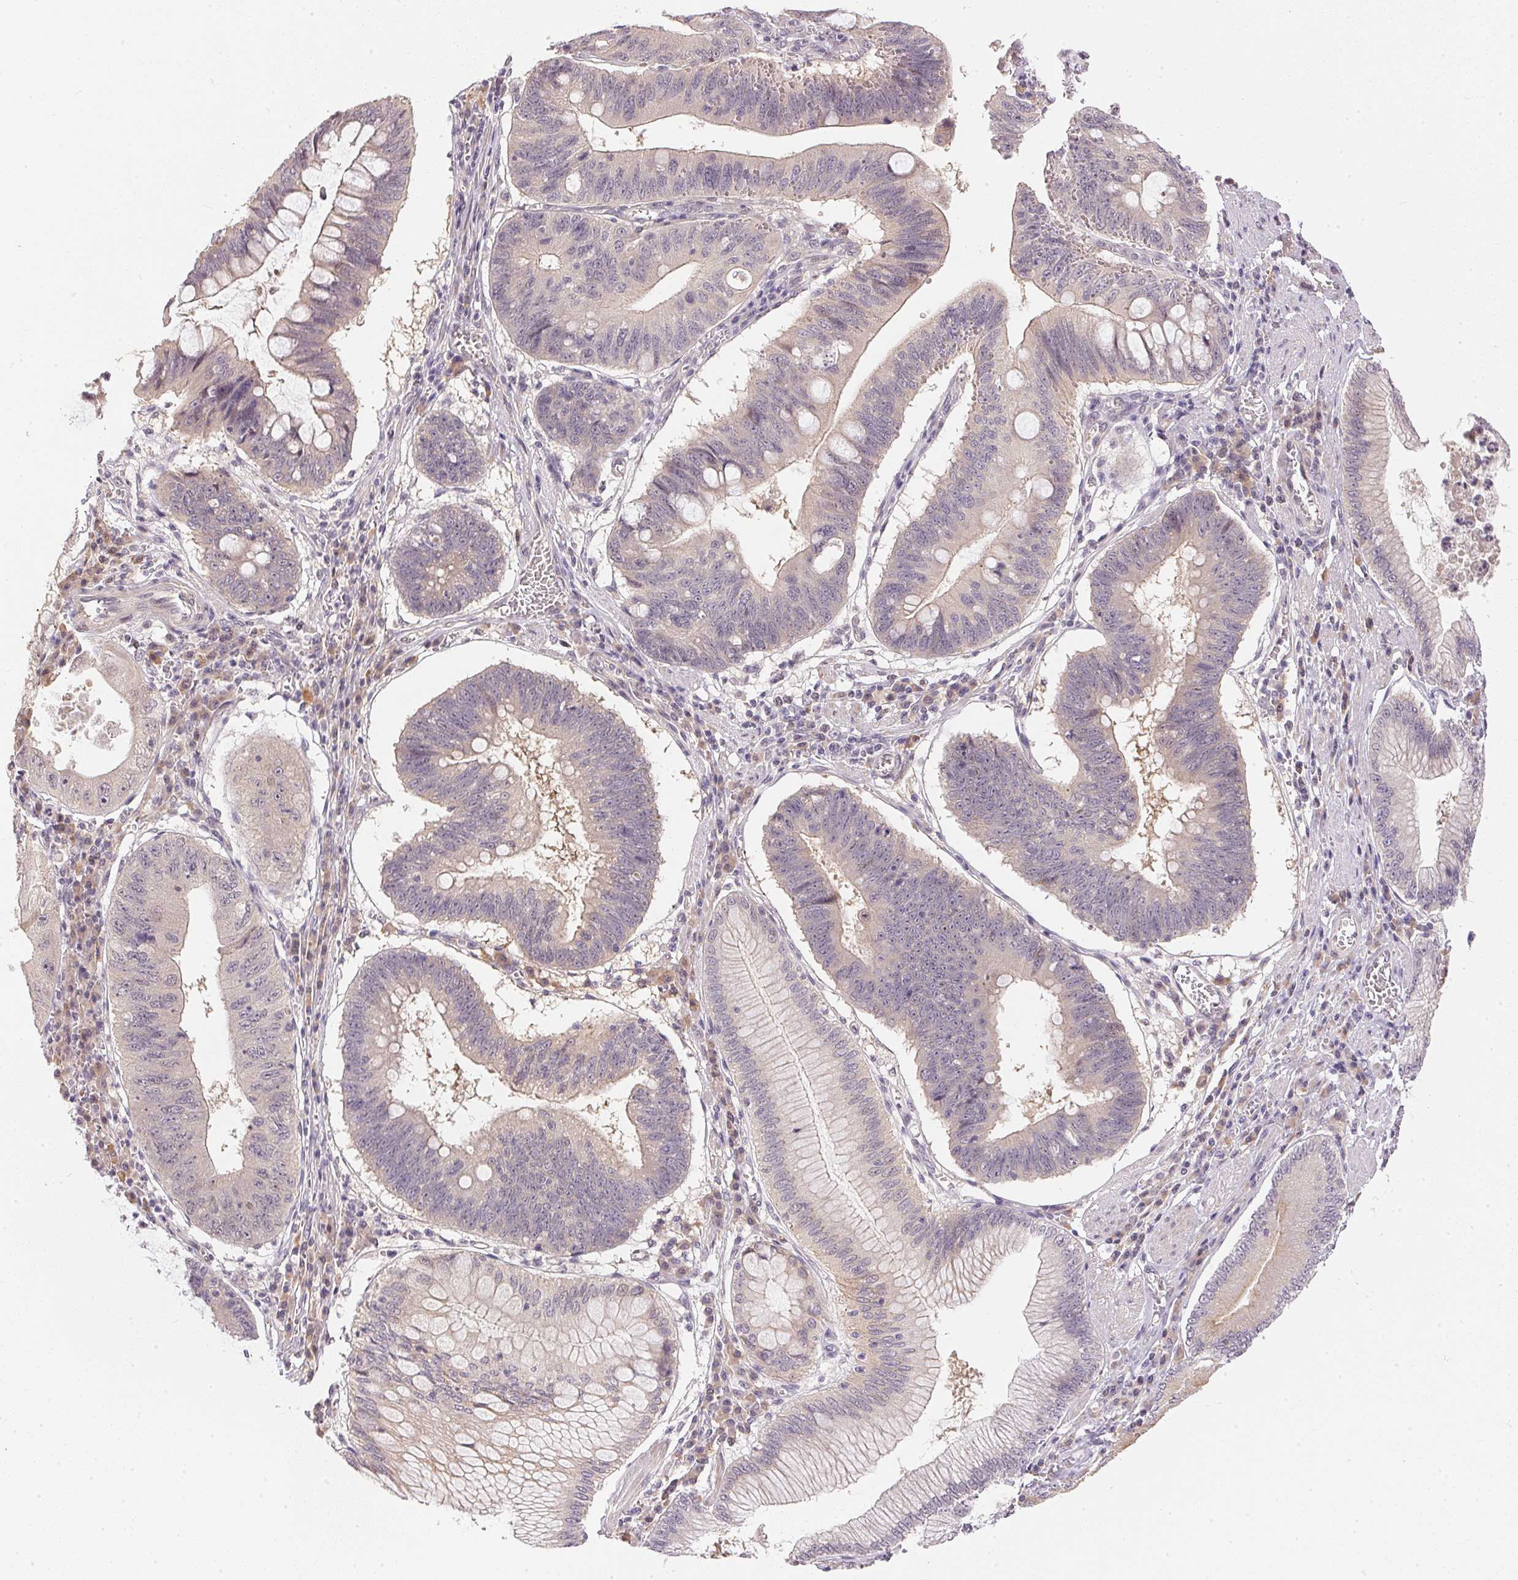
{"staining": {"intensity": "negative", "quantity": "none", "location": "none"}, "tissue": "stomach cancer", "cell_type": "Tumor cells", "image_type": "cancer", "snomed": [{"axis": "morphology", "description": "Adenocarcinoma, NOS"}, {"axis": "topography", "description": "Stomach"}], "caption": "Immunohistochemical staining of human stomach cancer (adenocarcinoma) reveals no significant expression in tumor cells. (DAB (3,3'-diaminobenzidine) IHC, high magnification).", "gene": "TTC23L", "patient": {"sex": "male", "age": 59}}